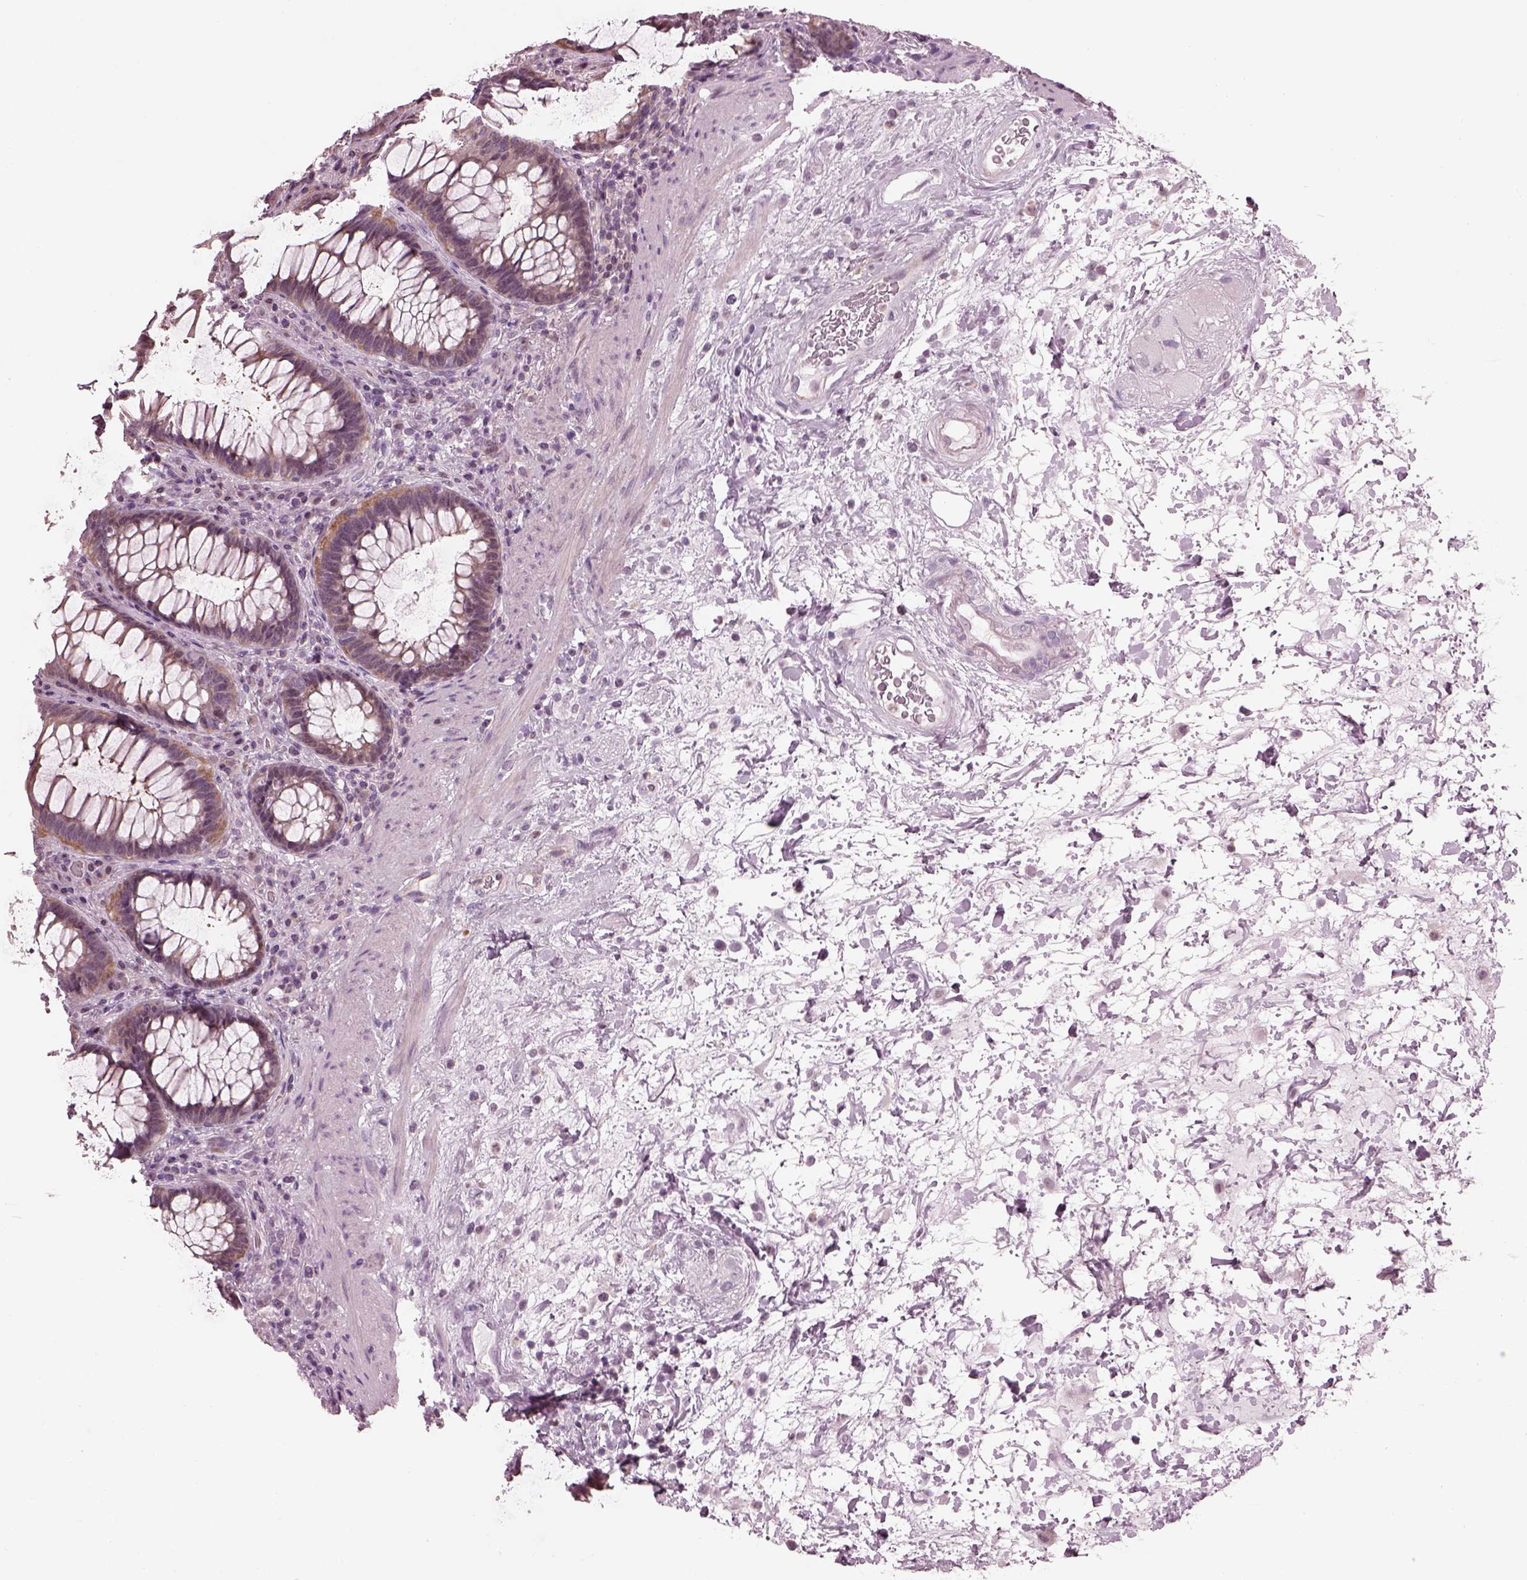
{"staining": {"intensity": "weak", "quantity": "<25%", "location": "cytoplasmic/membranous"}, "tissue": "rectum", "cell_type": "Glandular cells", "image_type": "normal", "snomed": [{"axis": "morphology", "description": "Normal tissue, NOS"}, {"axis": "topography", "description": "Rectum"}], "caption": "Protein analysis of unremarkable rectum reveals no significant expression in glandular cells.", "gene": "BFSP1", "patient": {"sex": "male", "age": 72}}